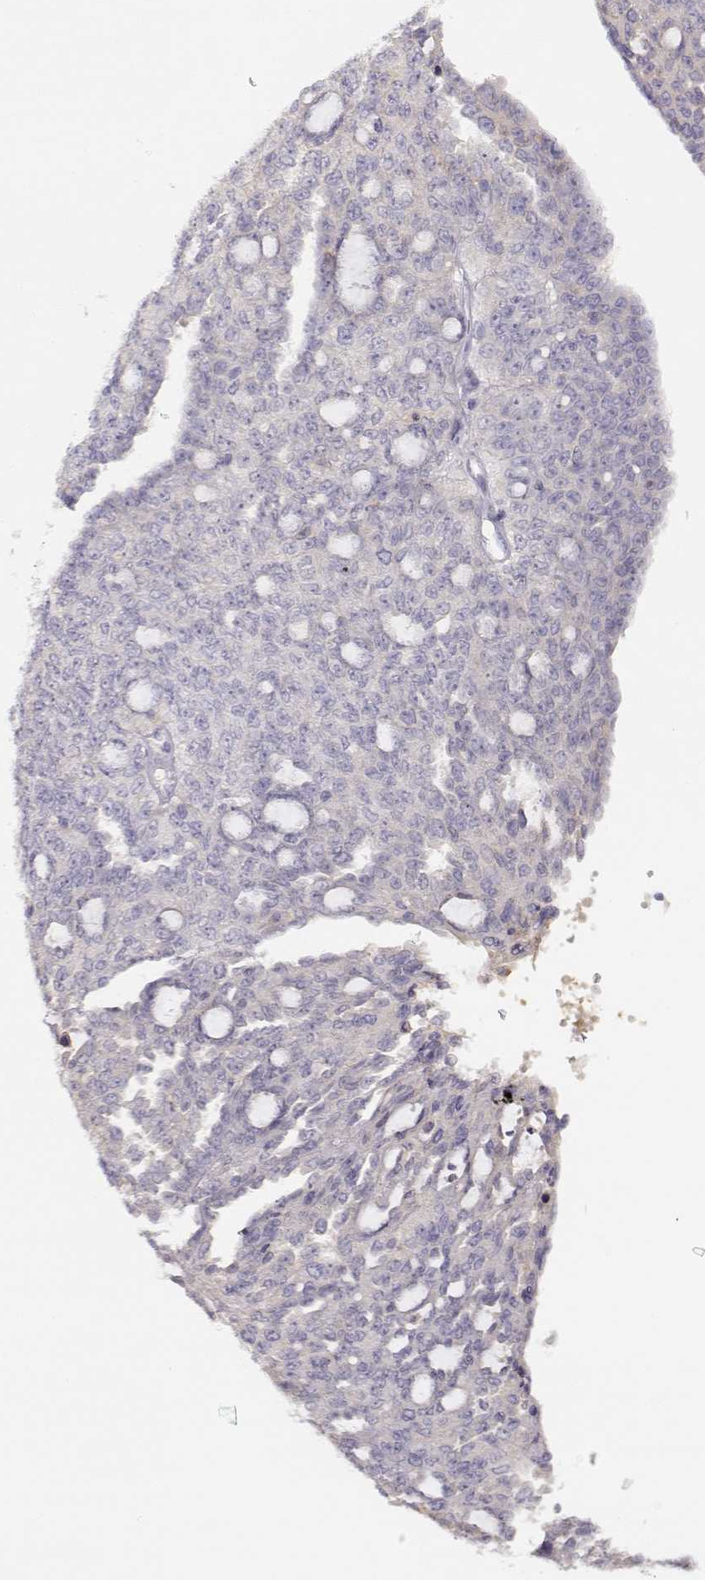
{"staining": {"intensity": "negative", "quantity": "none", "location": "none"}, "tissue": "ovarian cancer", "cell_type": "Tumor cells", "image_type": "cancer", "snomed": [{"axis": "morphology", "description": "Cystadenocarcinoma, serous, NOS"}, {"axis": "topography", "description": "Ovary"}], "caption": "Immunohistochemical staining of human ovarian cancer displays no significant positivity in tumor cells.", "gene": "NDRG4", "patient": {"sex": "female", "age": 71}}